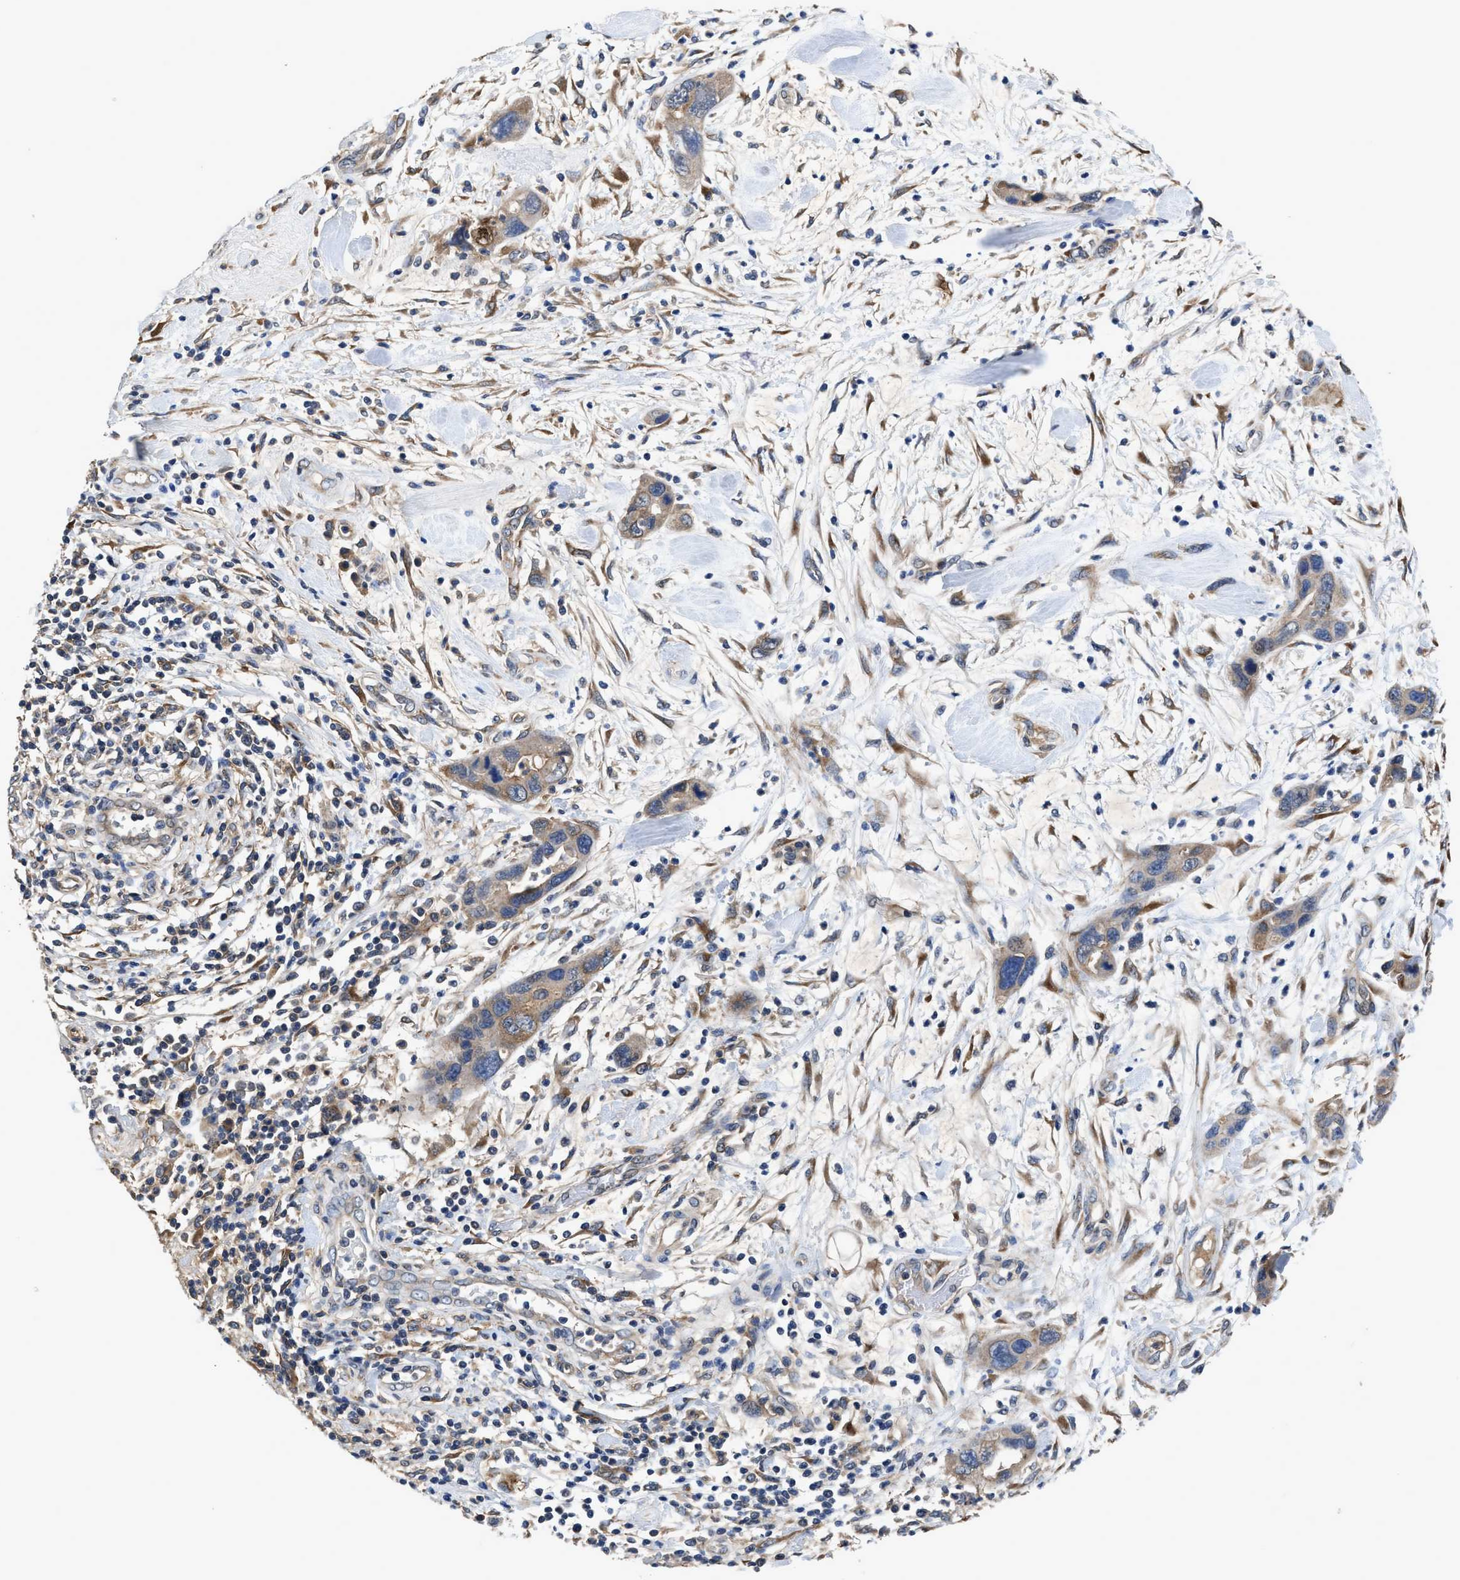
{"staining": {"intensity": "moderate", "quantity": ">75%", "location": "cytoplasmic/membranous"}, "tissue": "pancreatic cancer", "cell_type": "Tumor cells", "image_type": "cancer", "snomed": [{"axis": "morphology", "description": "Adenocarcinoma, NOS"}, {"axis": "topography", "description": "Pancreas"}], "caption": "Immunohistochemistry (IHC) (DAB) staining of human pancreatic cancer reveals moderate cytoplasmic/membranous protein expression in about >75% of tumor cells.", "gene": "IDNK", "patient": {"sex": "female", "age": 70}}